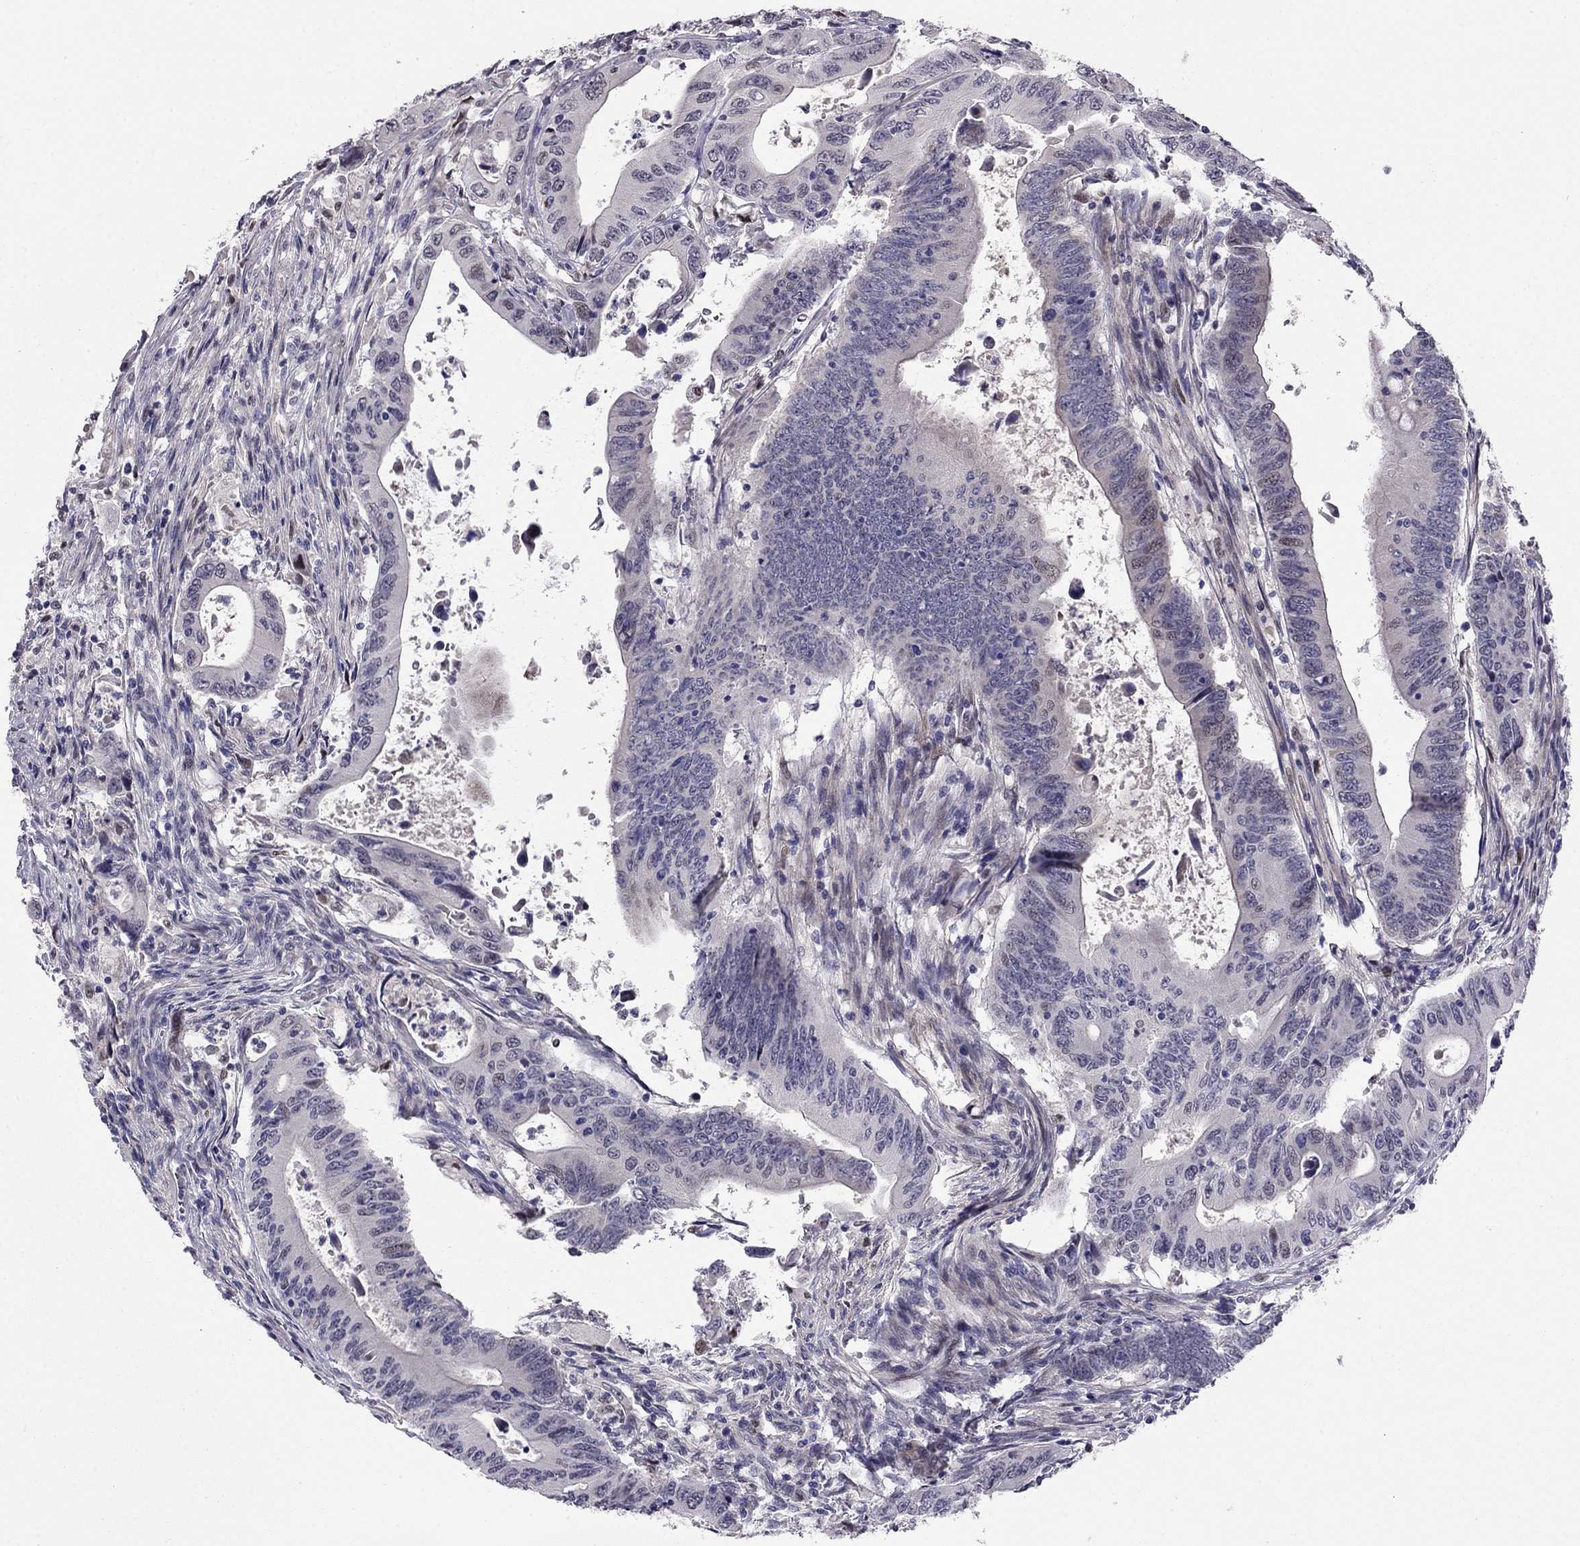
{"staining": {"intensity": "negative", "quantity": "none", "location": "none"}, "tissue": "colorectal cancer", "cell_type": "Tumor cells", "image_type": "cancer", "snomed": [{"axis": "morphology", "description": "Adenocarcinoma, NOS"}, {"axis": "topography", "description": "Colon"}], "caption": "Colorectal adenocarcinoma stained for a protein using immunohistochemistry shows no positivity tumor cells.", "gene": "LRRC39", "patient": {"sex": "female", "age": 90}}